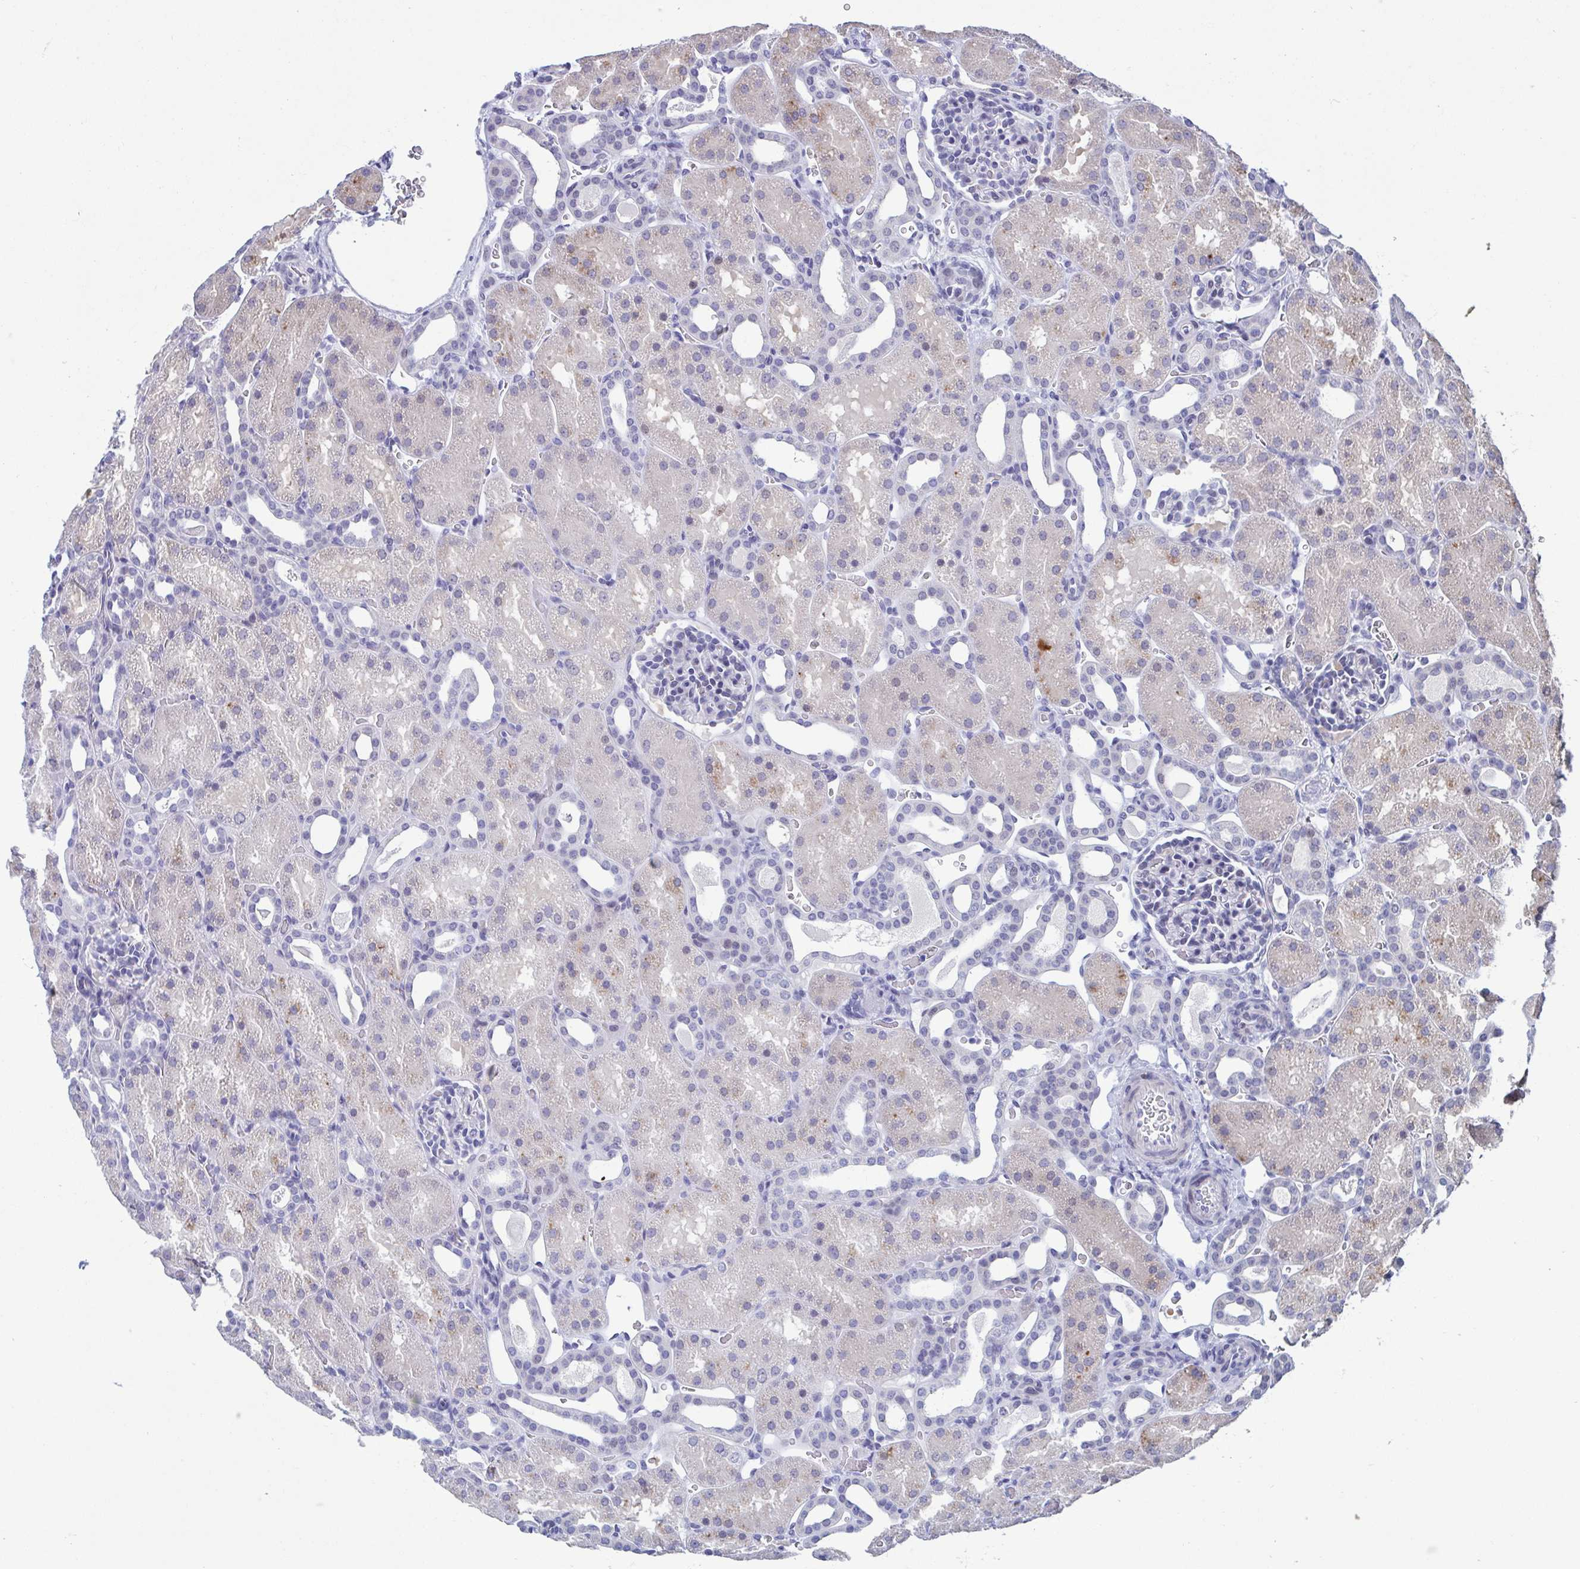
{"staining": {"intensity": "negative", "quantity": "none", "location": "none"}, "tissue": "kidney", "cell_type": "Cells in glomeruli", "image_type": "normal", "snomed": [{"axis": "morphology", "description": "Normal tissue, NOS"}, {"axis": "topography", "description": "Kidney"}], "caption": "The immunohistochemistry (IHC) image has no significant staining in cells in glomeruli of kidney.", "gene": "PERM1", "patient": {"sex": "male", "age": 2}}